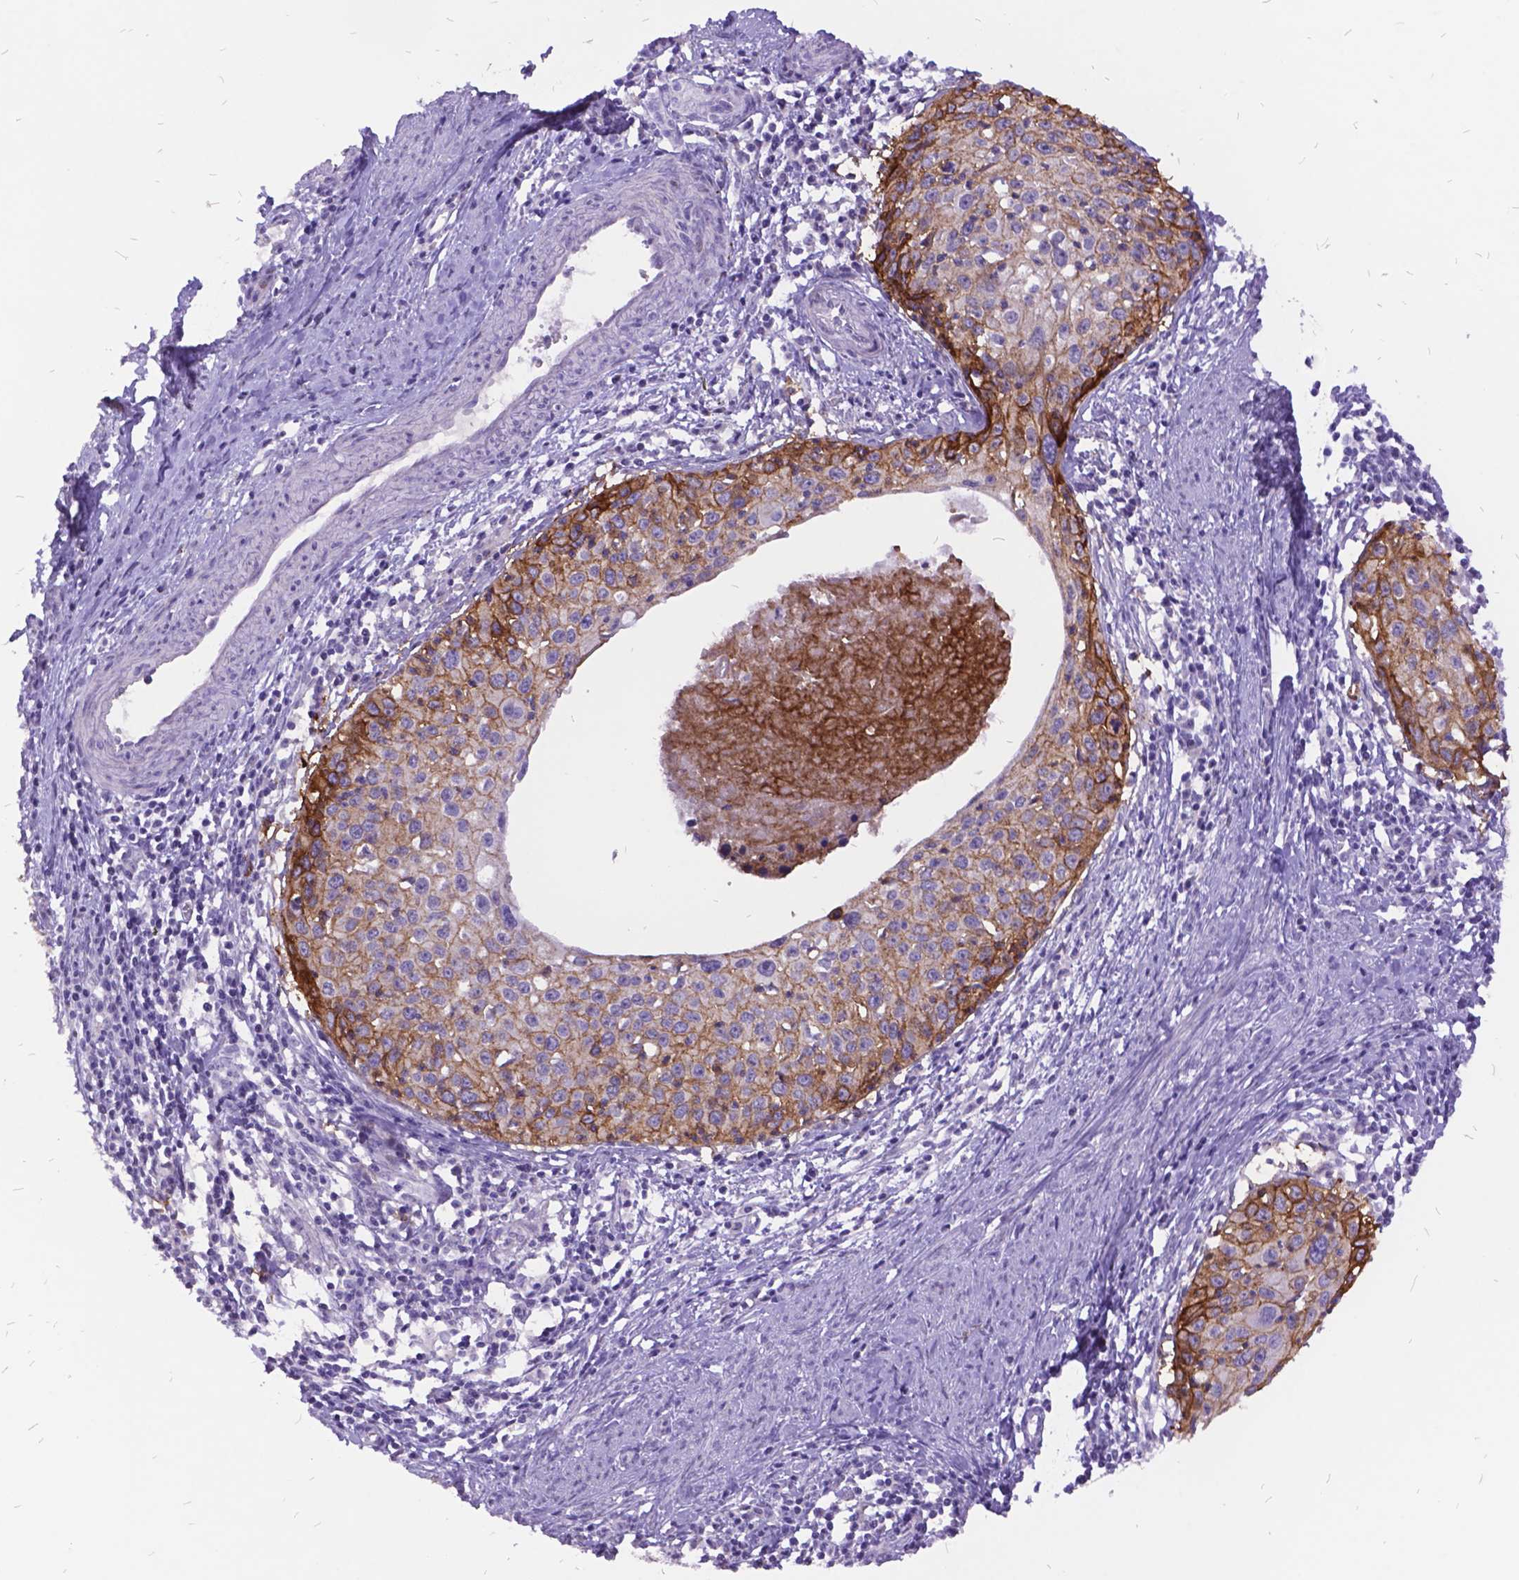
{"staining": {"intensity": "strong", "quantity": "<25%", "location": "cytoplasmic/membranous"}, "tissue": "cervical cancer", "cell_type": "Tumor cells", "image_type": "cancer", "snomed": [{"axis": "morphology", "description": "Squamous cell carcinoma, NOS"}, {"axis": "topography", "description": "Cervix"}], "caption": "Cervical cancer (squamous cell carcinoma) was stained to show a protein in brown. There is medium levels of strong cytoplasmic/membranous staining in approximately <25% of tumor cells.", "gene": "ITGB6", "patient": {"sex": "female", "age": 40}}